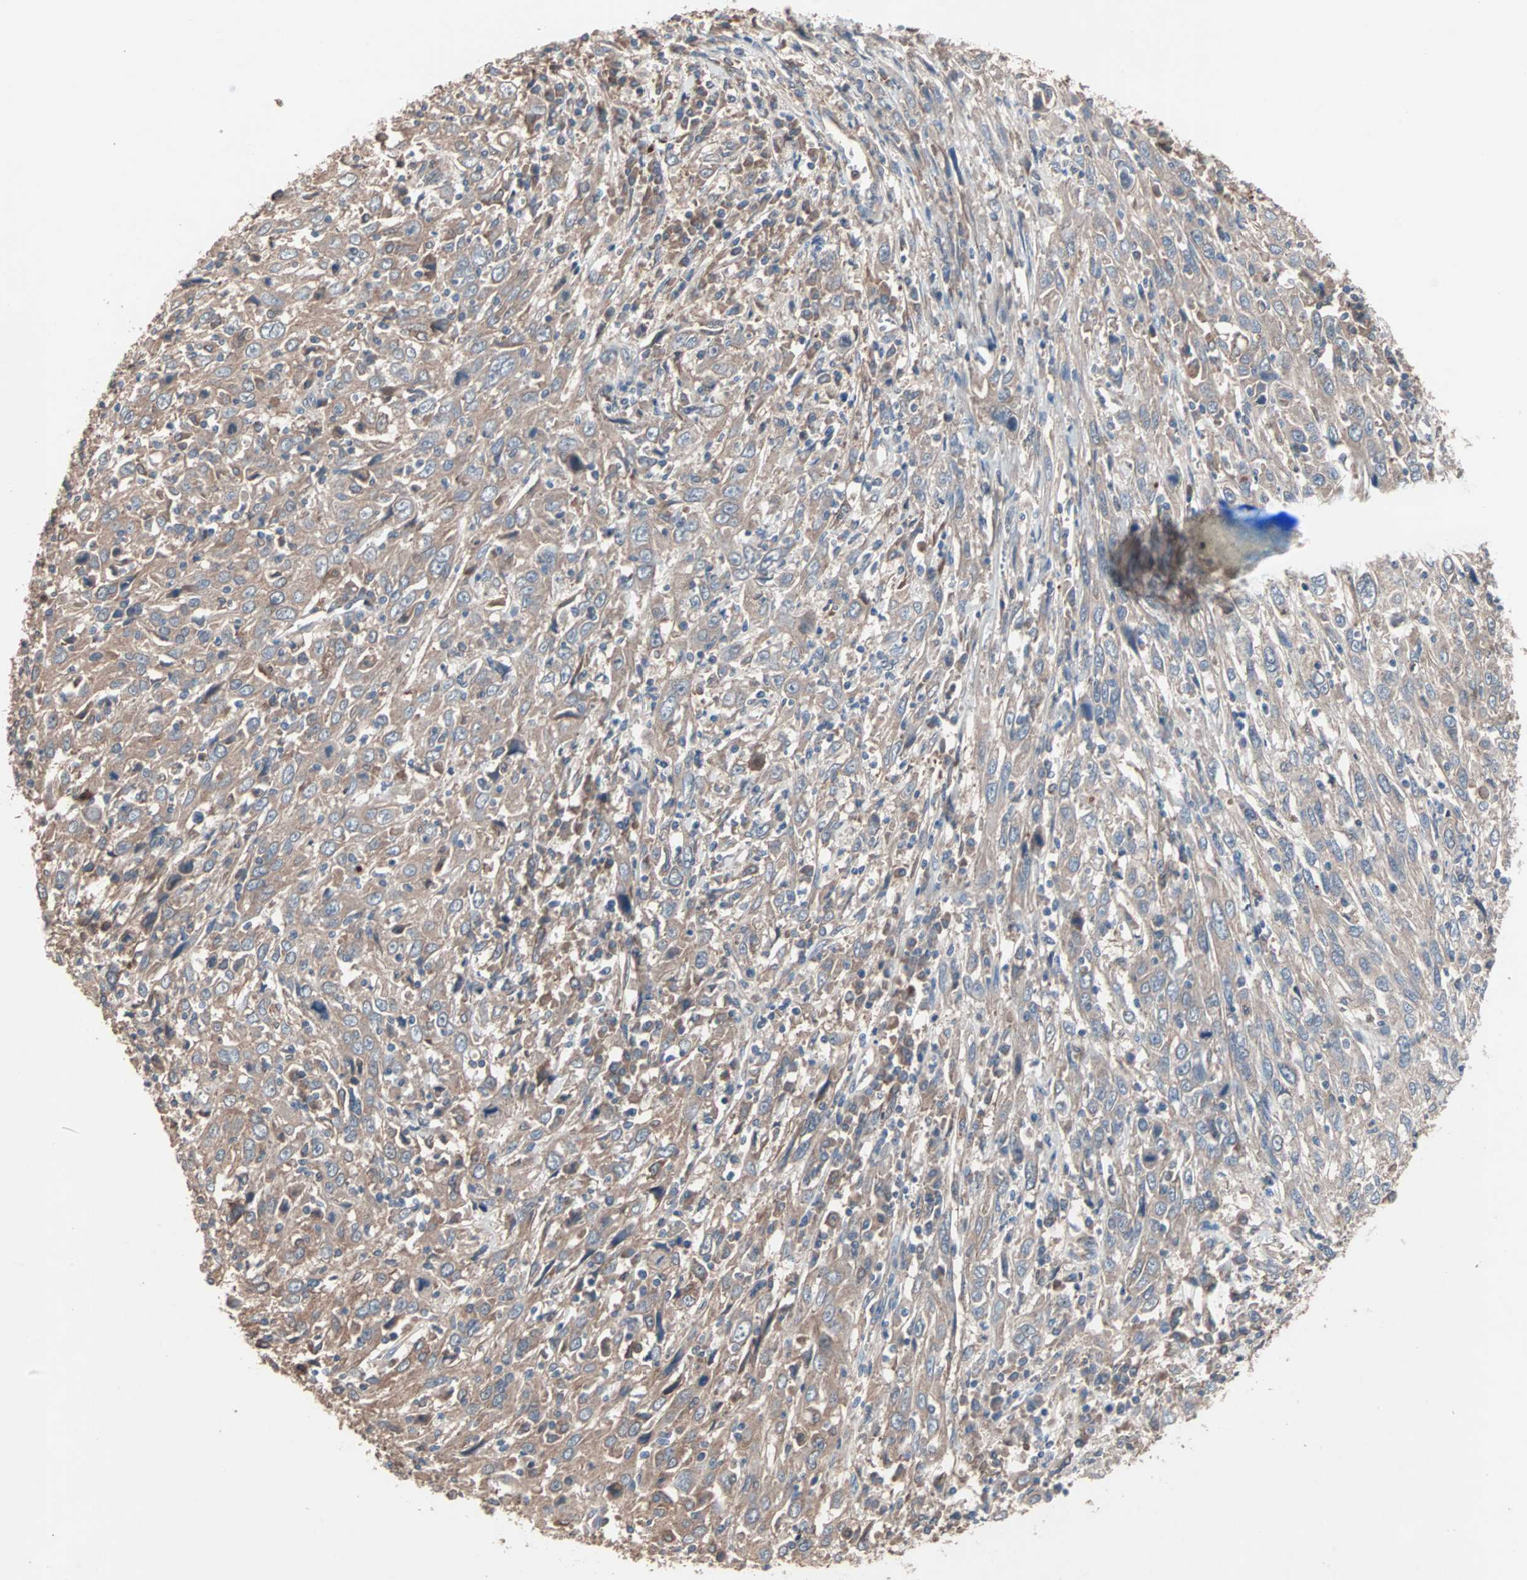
{"staining": {"intensity": "weak", "quantity": ">75%", "location": "cytoplasmic/membranous"}, "tissue": "cervical cancer", "cell_type": "Tumor cells", "image_type": "cancer", "snomed": [{"axis": "morphology", "description": "Squamous cell carcinoma, NOS"}, {"axis": "topography", "description": "Cervix"}], "caption": "A low amount of weak cytoplasmic/membranous positivity is seen in approximately >75% of tumor cells in cervical squamous cell carcinoma tissue.", "gene": "ATG7", "patient": {"sex": "female", "age": 46}}